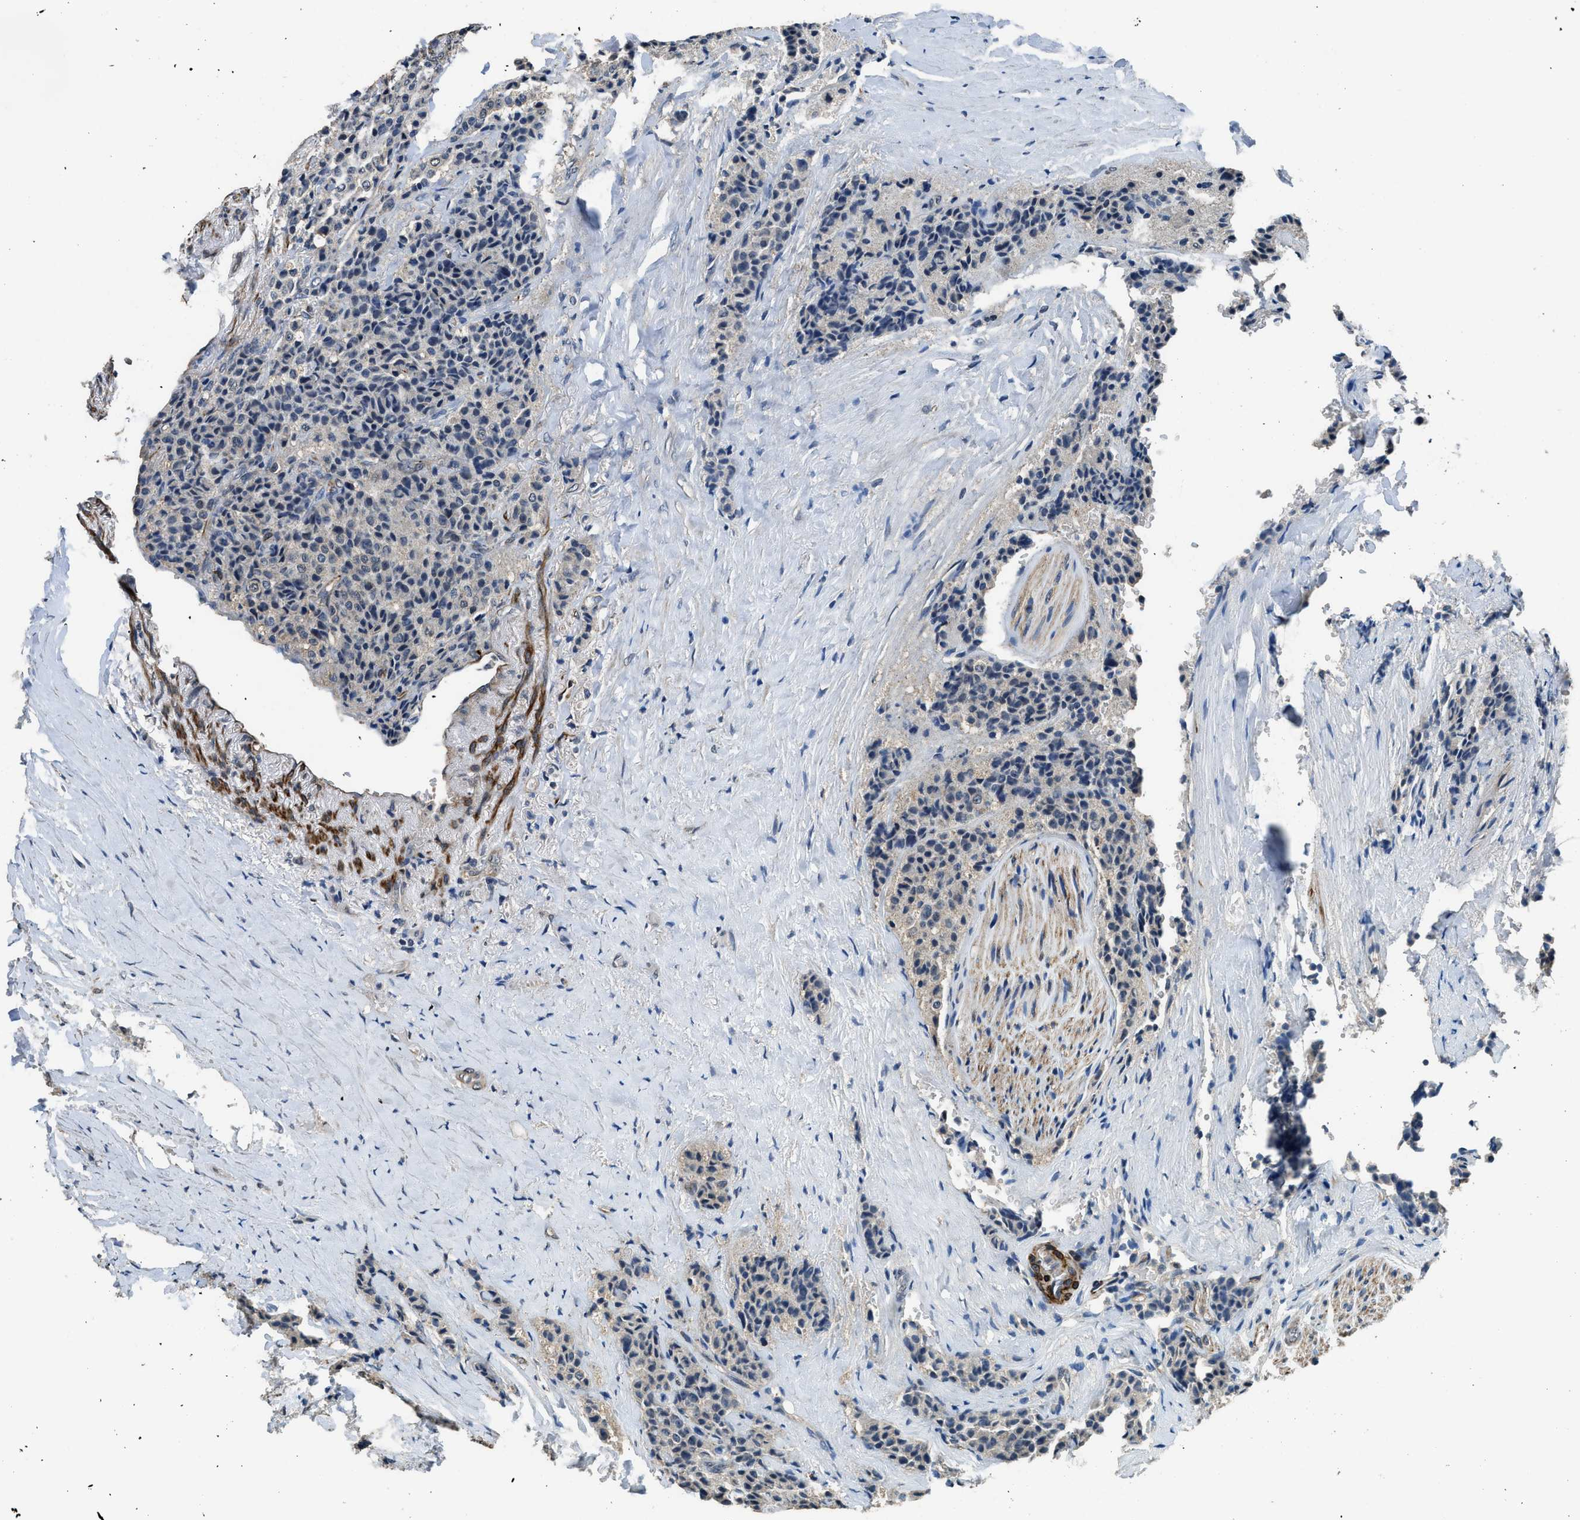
{"staining": {"intensity": "negative", "quantity": "none", "location": "none"}, "tissue": "carcinoid", "cell_type": "Tumor cells", "image_type": "cancer", "snomed": [{"axis": "morphology", "description": "Carcinoid, malignant, NOS"}, {"axis": "topography", "description": "Colon"}], "caption": "The micrograph shows no significant positivity in tumor cells of carcinoid (malignant).", "gene": "SYNM", "patient": {"sex": "female", "age": 61}}